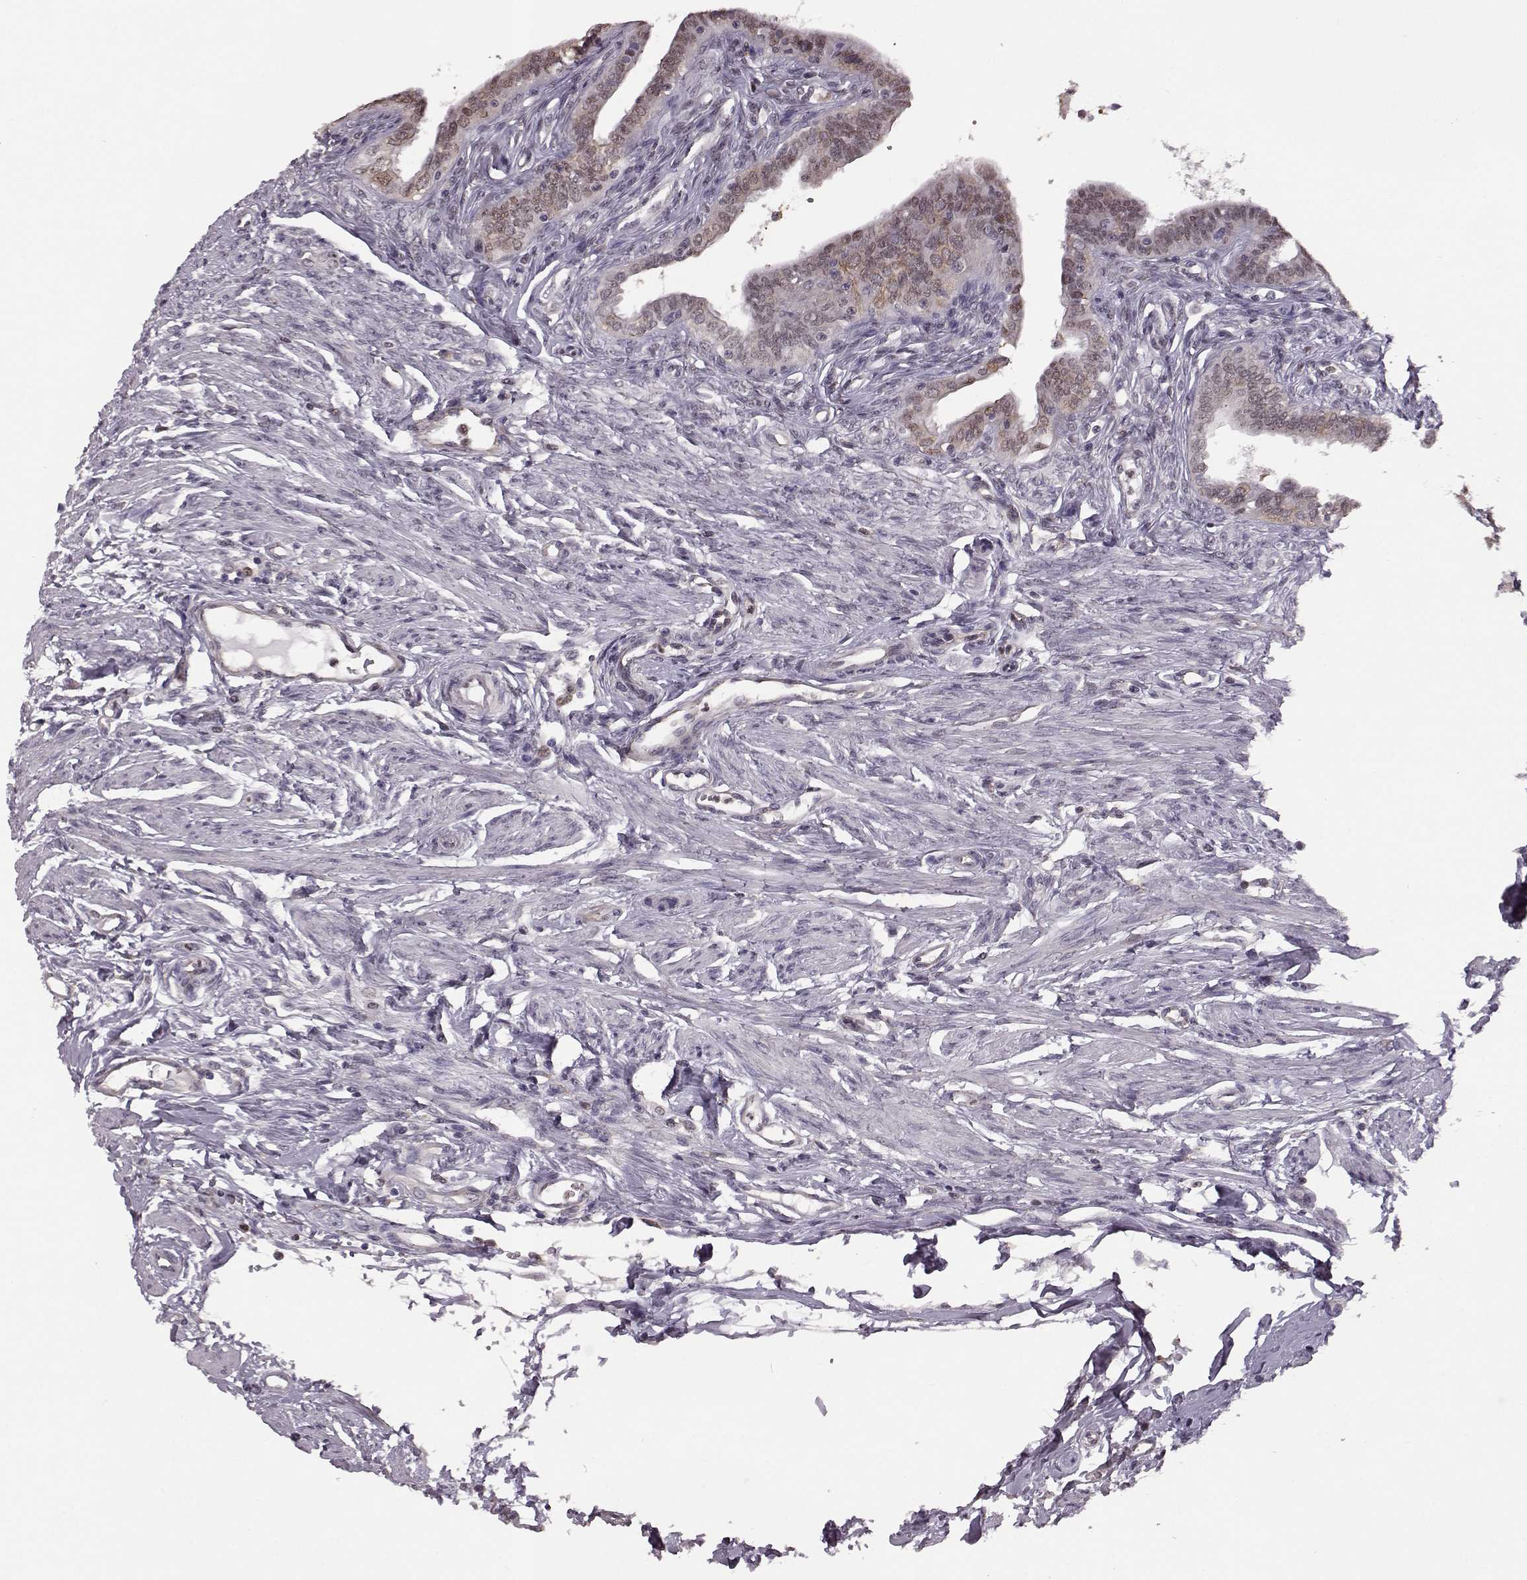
{"staining": {"intensity": "weak", "quantity": "25%-75%", "location": "nuclear"}, "tissue": "fallopian tube", "cell_type": "Glandular cells", "image_type": "normal", "snomed": [{"axis": "morphology", "description": "Normal tissue, NOS"}, {"axis": "morphology", "description": "Carcinoma, endometroid"}, {"axis": "topography", "description": "Fallopian tube"}, {"axis": "topography", "description": "Ovary"}], "caption": "Immunohistochemical staining of normal fallopian tube shows 25%-75% levels of weak nuclear protein expression in approximately 25%-75% of glandular cells. The staining is performed using DAB brown chromogen to label protein expression. The nuclei are counter-stained blue using hematoxylin.", "gene": "KLF6", "patient": {"sex": "female", "age": 42}}